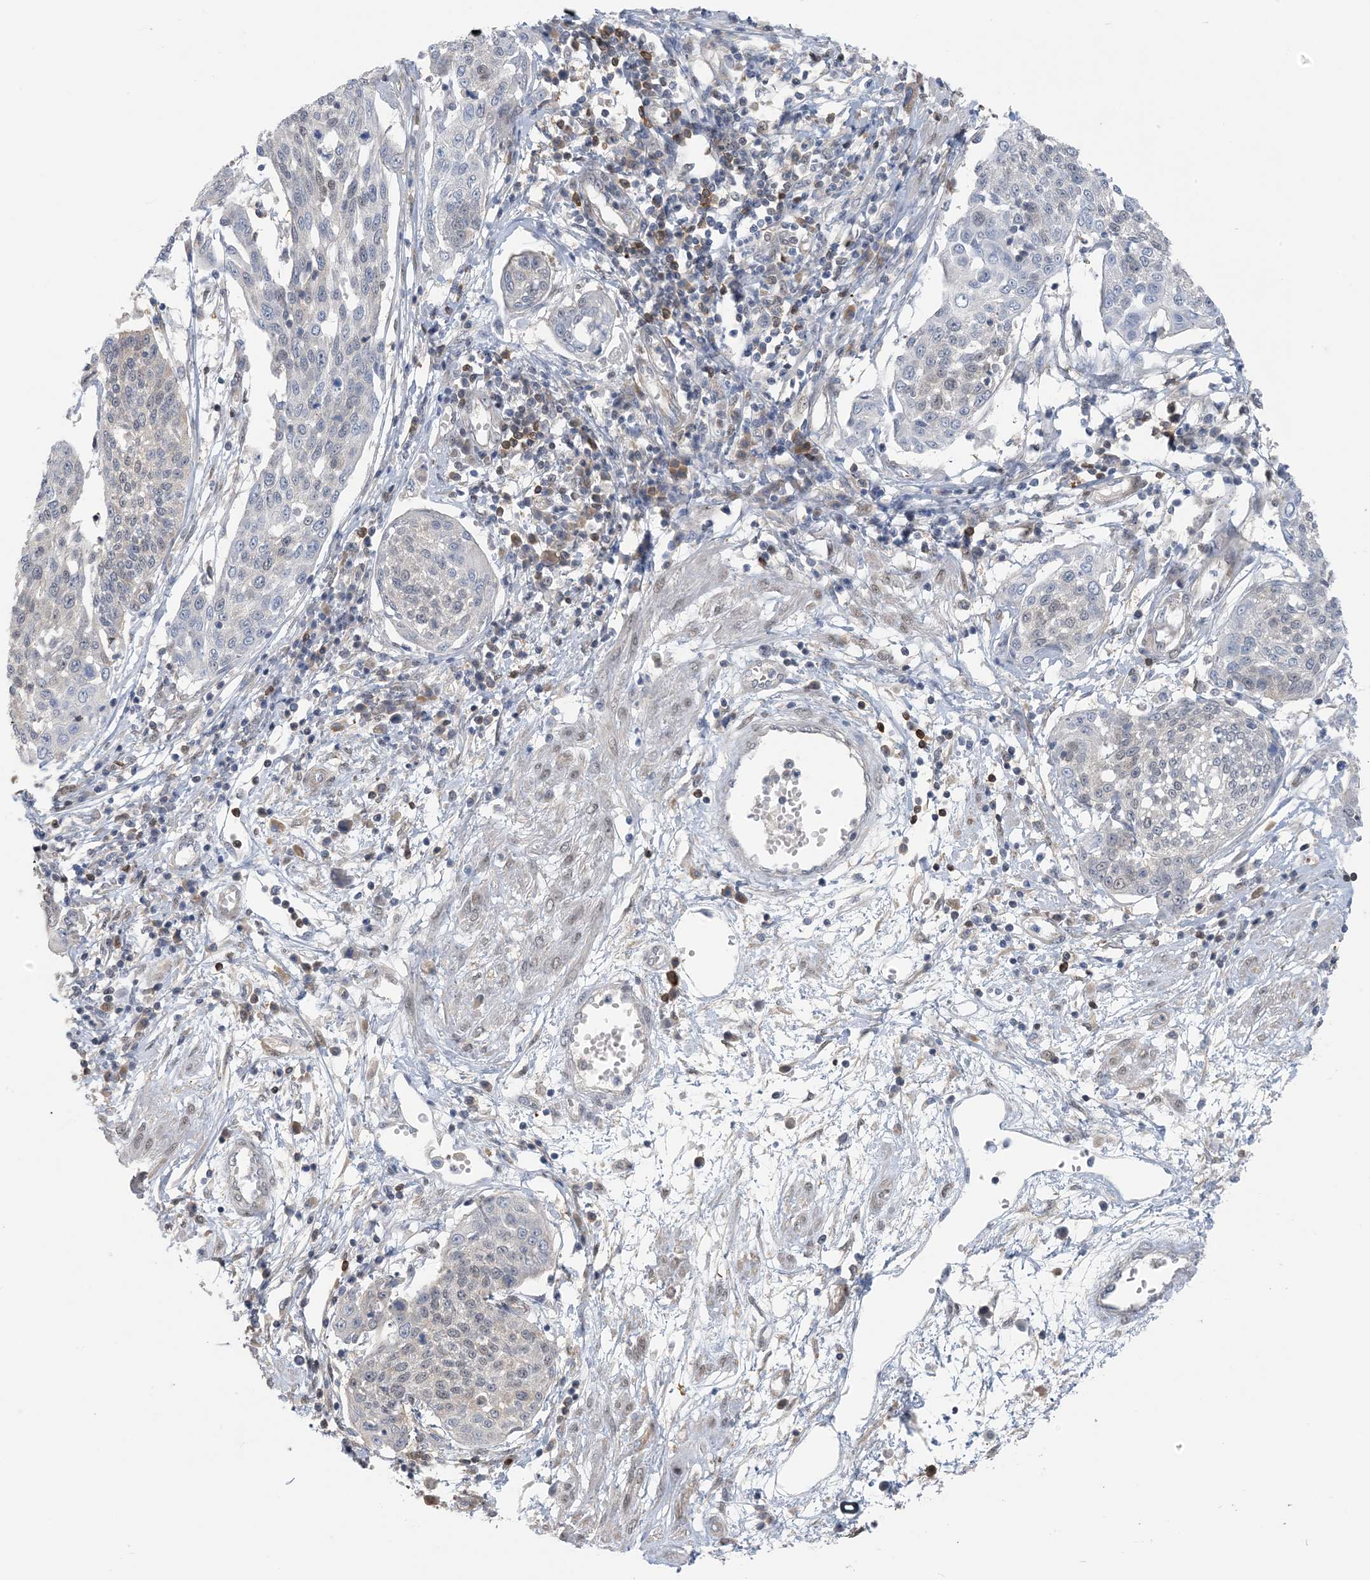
{"staining": {"intensity": "negative", "quantity": "none", "location": "none"}, "tissue": "cervical cancer", "cell_type": "Tumor cells", "image_type": "cancer", "snomed": [{"axis": "morphology", "description": "Squamous cell carcinoma, NOS"}, {"axis": "topography", "description": "Cervix"}], "caption": "Tumor cells are negative for brown protein staining in squamous cell carcinoma (cervical).", "gene": "ZC3H12A", "patient": {"sex": "female", "age": 34}}